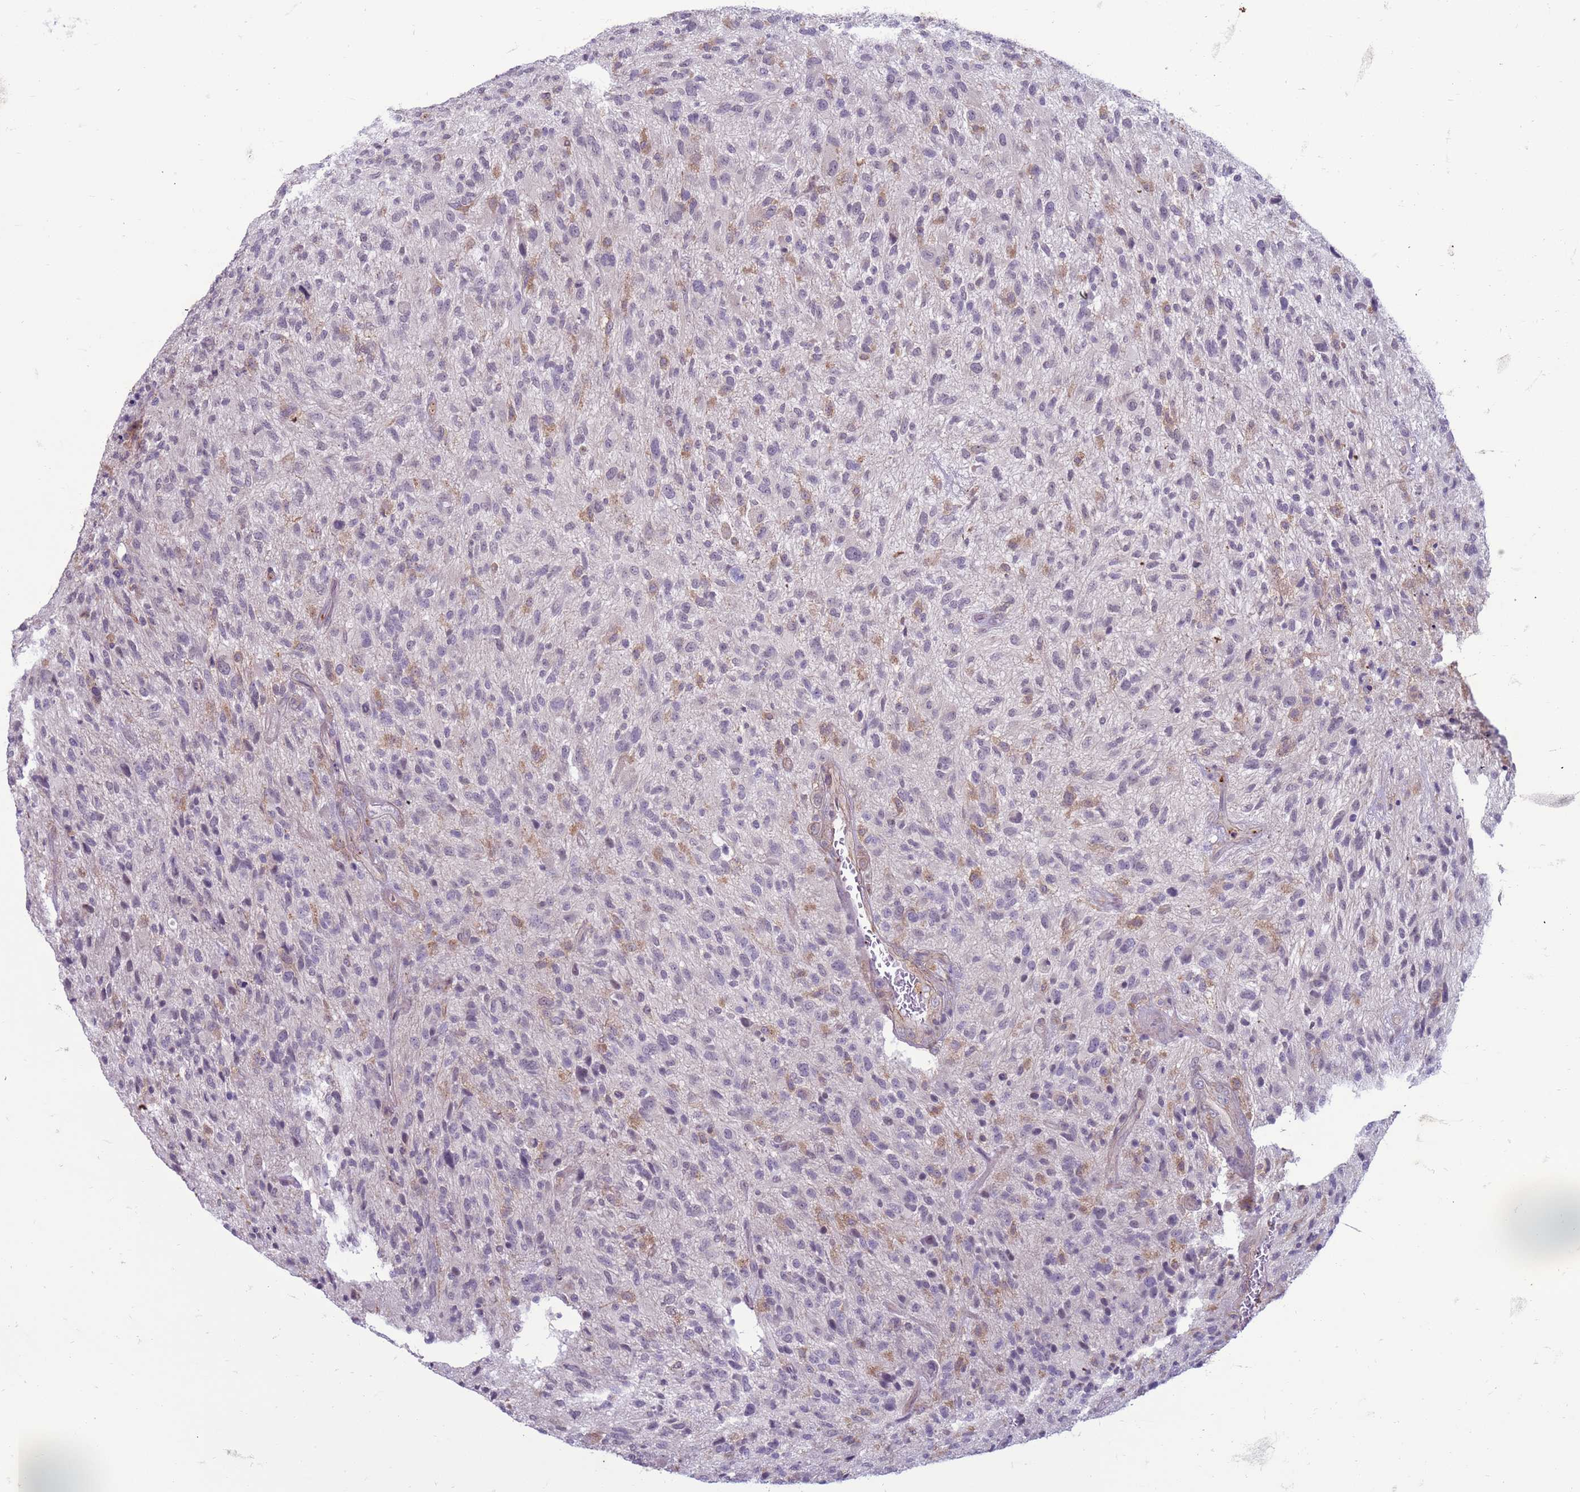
{"staining": {"intensity": "negative", "quantity": "none", "location": "none"}, "tissue": "glioma", "cell_type": "Tumor cells", "image_type": "cancer", "snomed": [{"axis": "morphology", "description": "Glioma, malignant, High grade"}, {"axis": "topography", "description": "Brain"}], "caption": "Tumor cells show no significant protein expression in glioma.", "gene": "SLC15A3", "patient": {"sex": "male", "age": 47}}